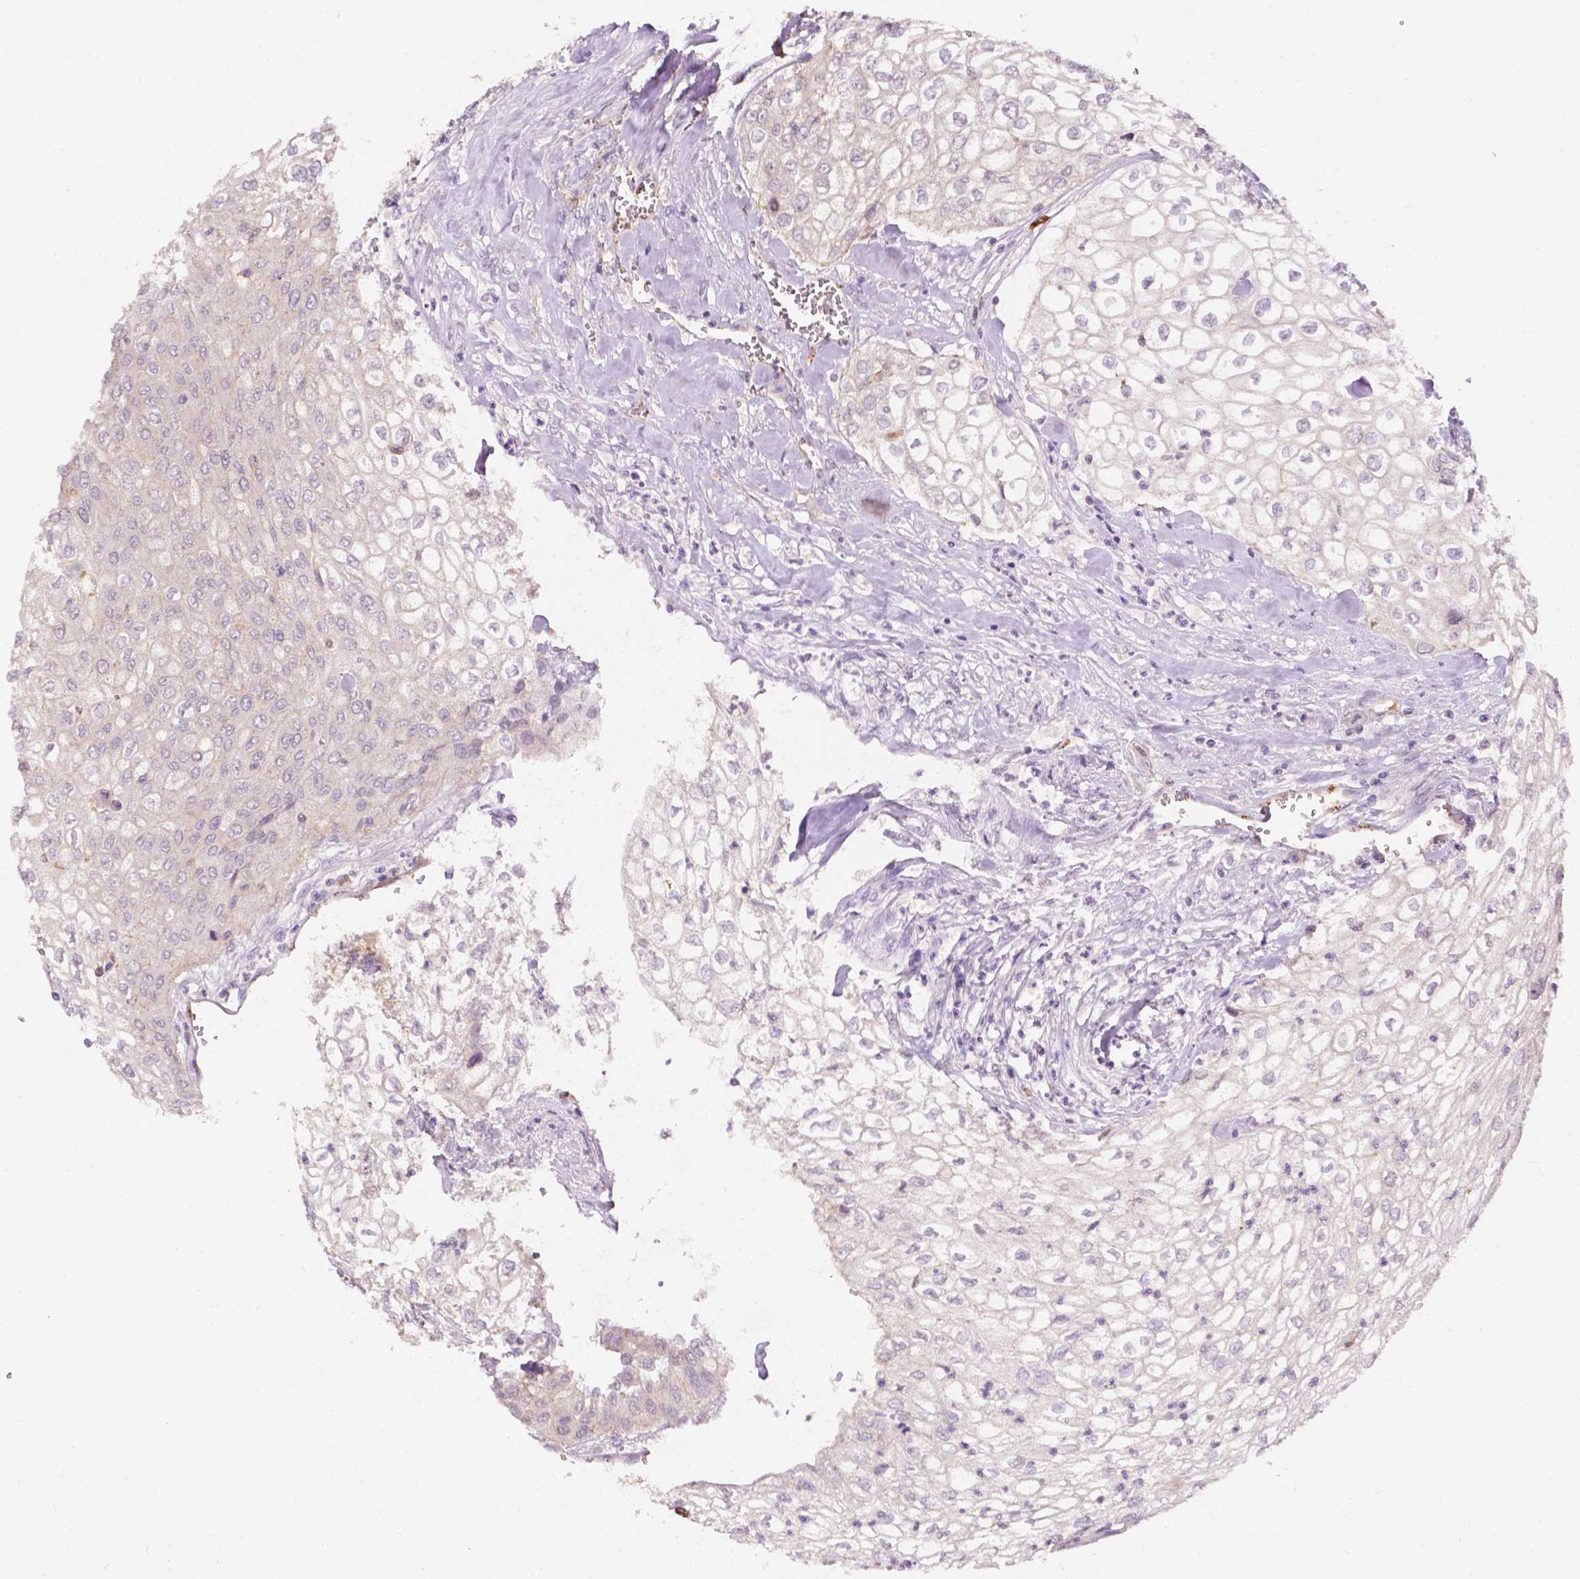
{"staining": {"intensity": "negative", "quantity": "none", "location": "none"}, "tissue": "urothelial cancer", "cell_type": "Tumor cells", "image_type": "cancer", "snomed": [{"axis": "morphology", "description": "Urothelial carcinoma, High grade"}, {"axis": "topography", "description": "Urinary bladder"}], "caption": "The micrograph exhibits no significant expression in tumor cells of urothelial carcinoma (high-grade).", "gene": "SLC22A4", "patient": {"sex": "male", "age": 62}}